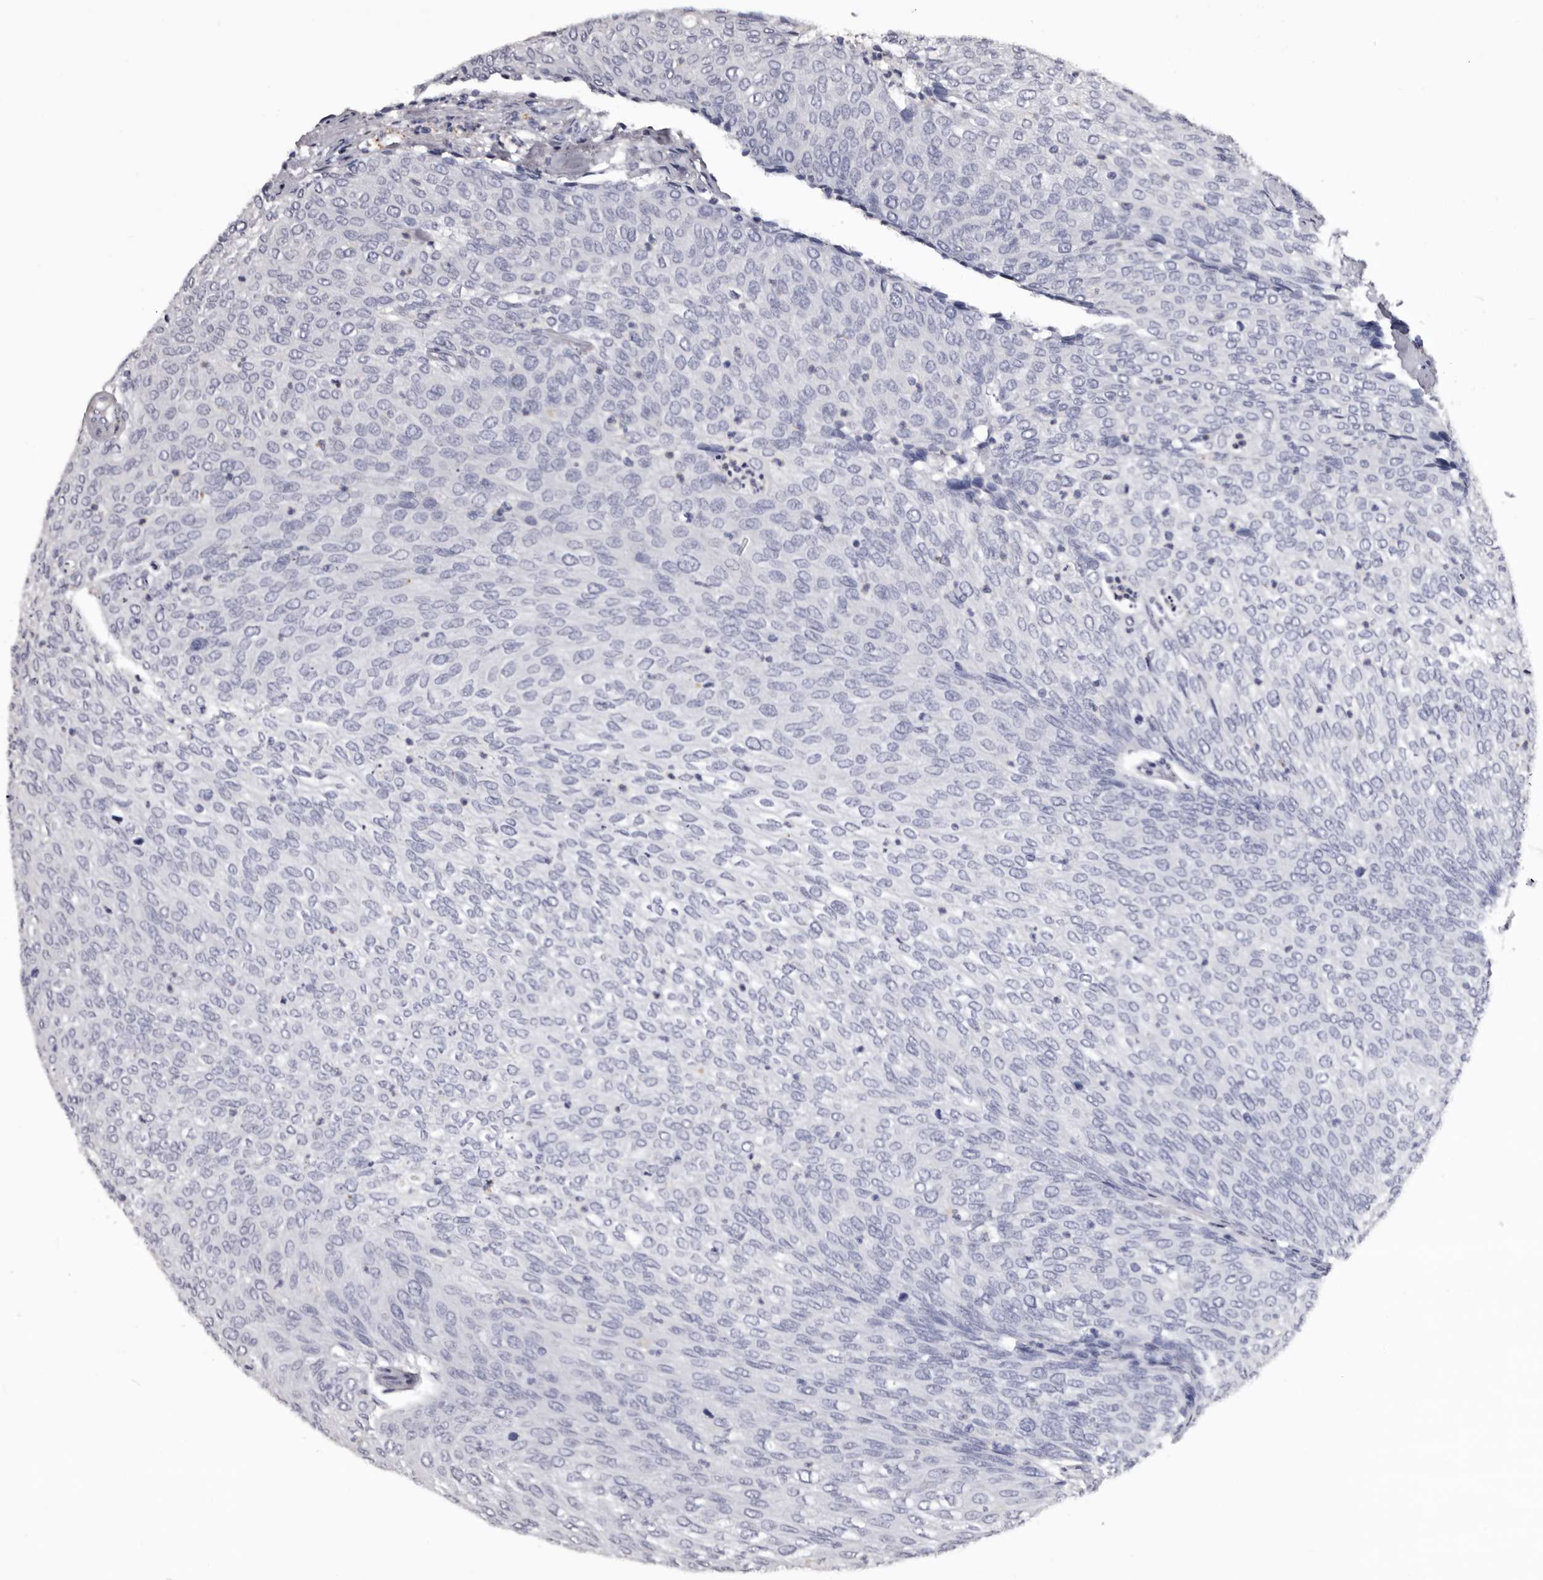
{"staining": {"intensity": "negative", "quantity": "none", "location": "none"}, "tissue": "urothelial cancer", "cell_type": "Tumor cells", "image_type": "cancer", "snomed": [{"axis": "morphology", "description": "Urothelial carcinoma, Low grade"}, {"axis": "topography", "description": "Urinary bladder"}], "caption": "Tumor cells are negative for protein expression in human low-grade urothelial carcinoma.", "gene": "SLC10A4", "patient": {"sex": "female", "age": 79}}